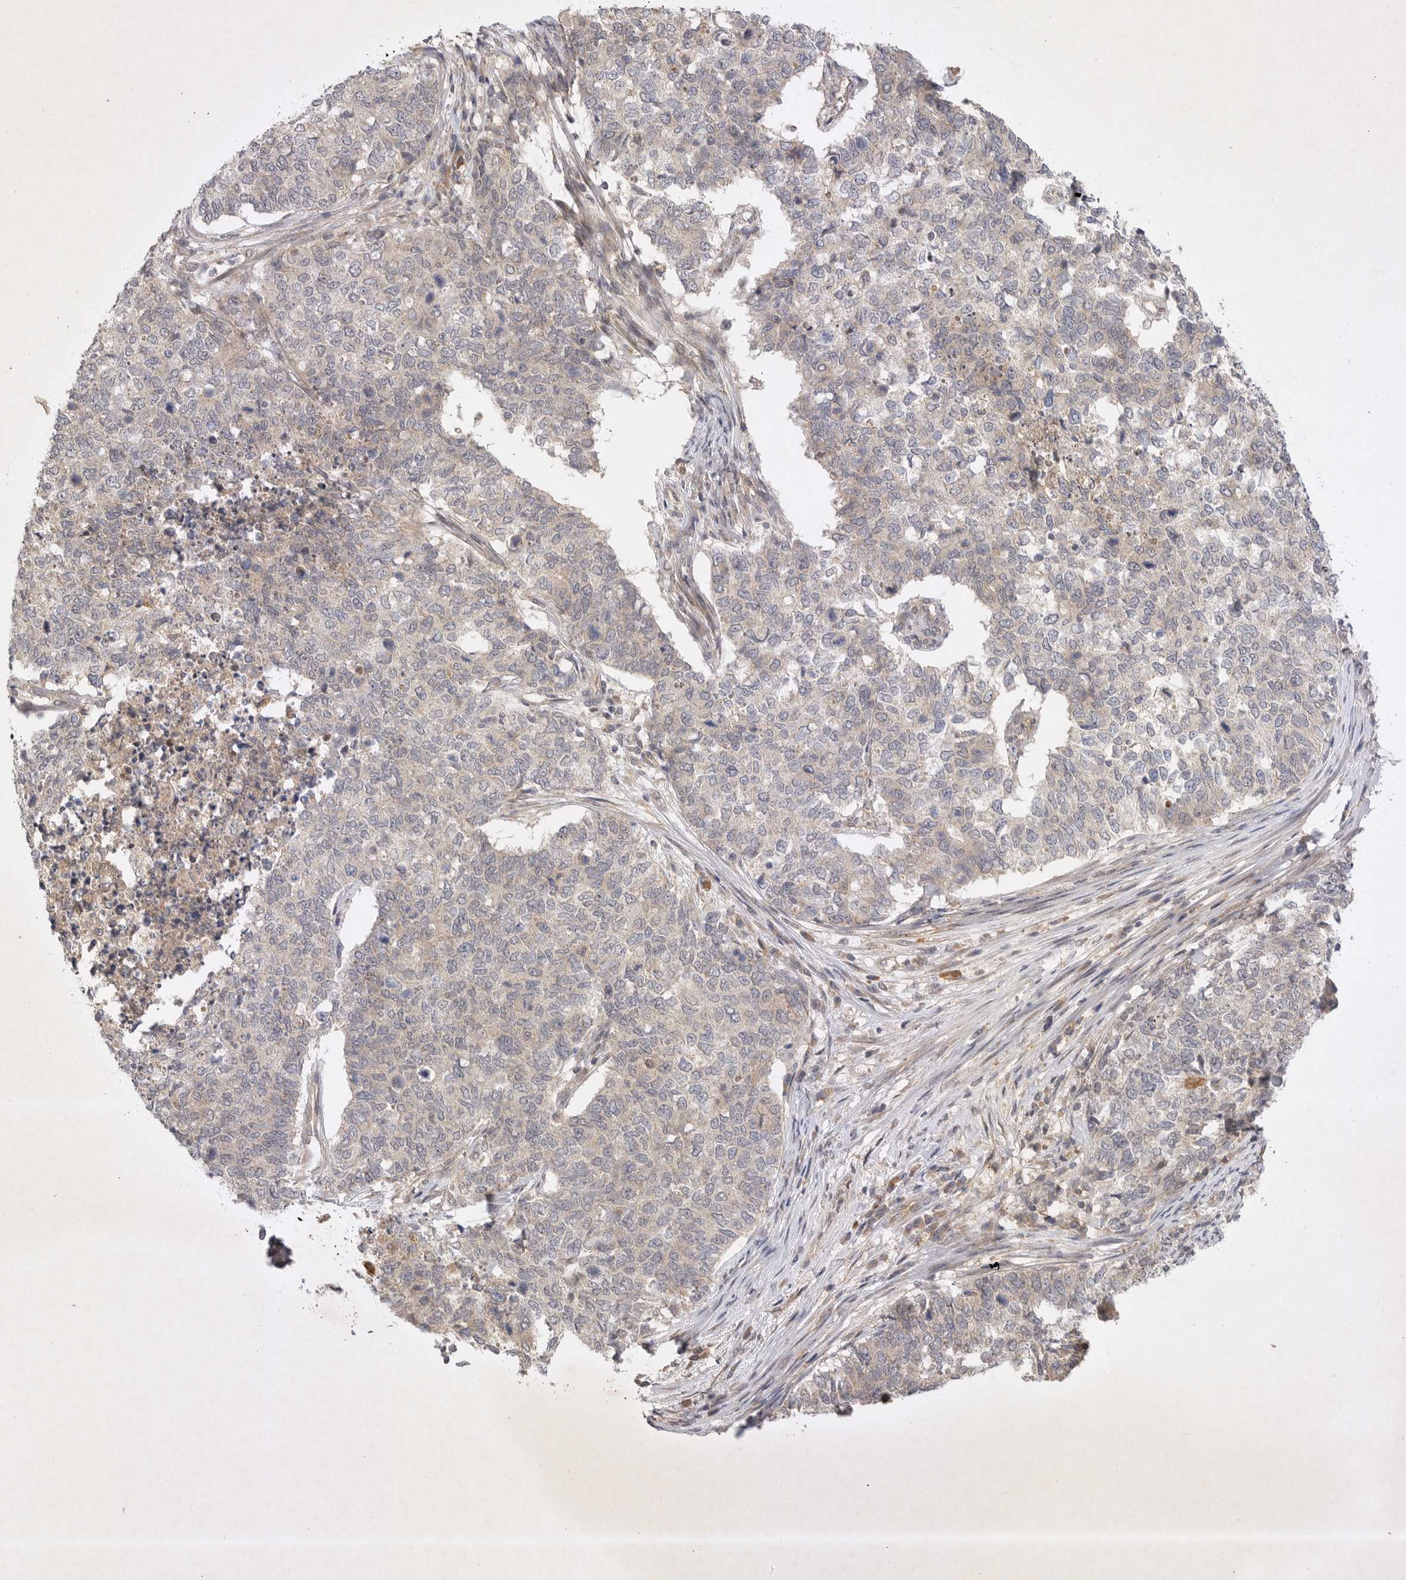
{"staining": {"intensity": "weak", "quantity": "<25%", "location": "cytoplasmic/membranous"}, "tissue": "cervical cancer", "cell_type": "Tumor cells", "image_type": "cancer", "snomed": [{"axis": "morphology", "description": "Squamous cell carcinoma, NOS"}, {"axis": "topography", "description": "Cervix"}], "caption": "Protein analysis of cervical cancer (squamous cell carcinoma) exhibits no significant positivity in tumor cells. Brightfield microscopy of immunohistochemistry stained with DAB (3,3'-diaminobenzidine) (brown) and hematoxylin (blue), captured at high magnification.", "gene": "PTPDC1", "patient": {"sex": "female", "age": 63}}